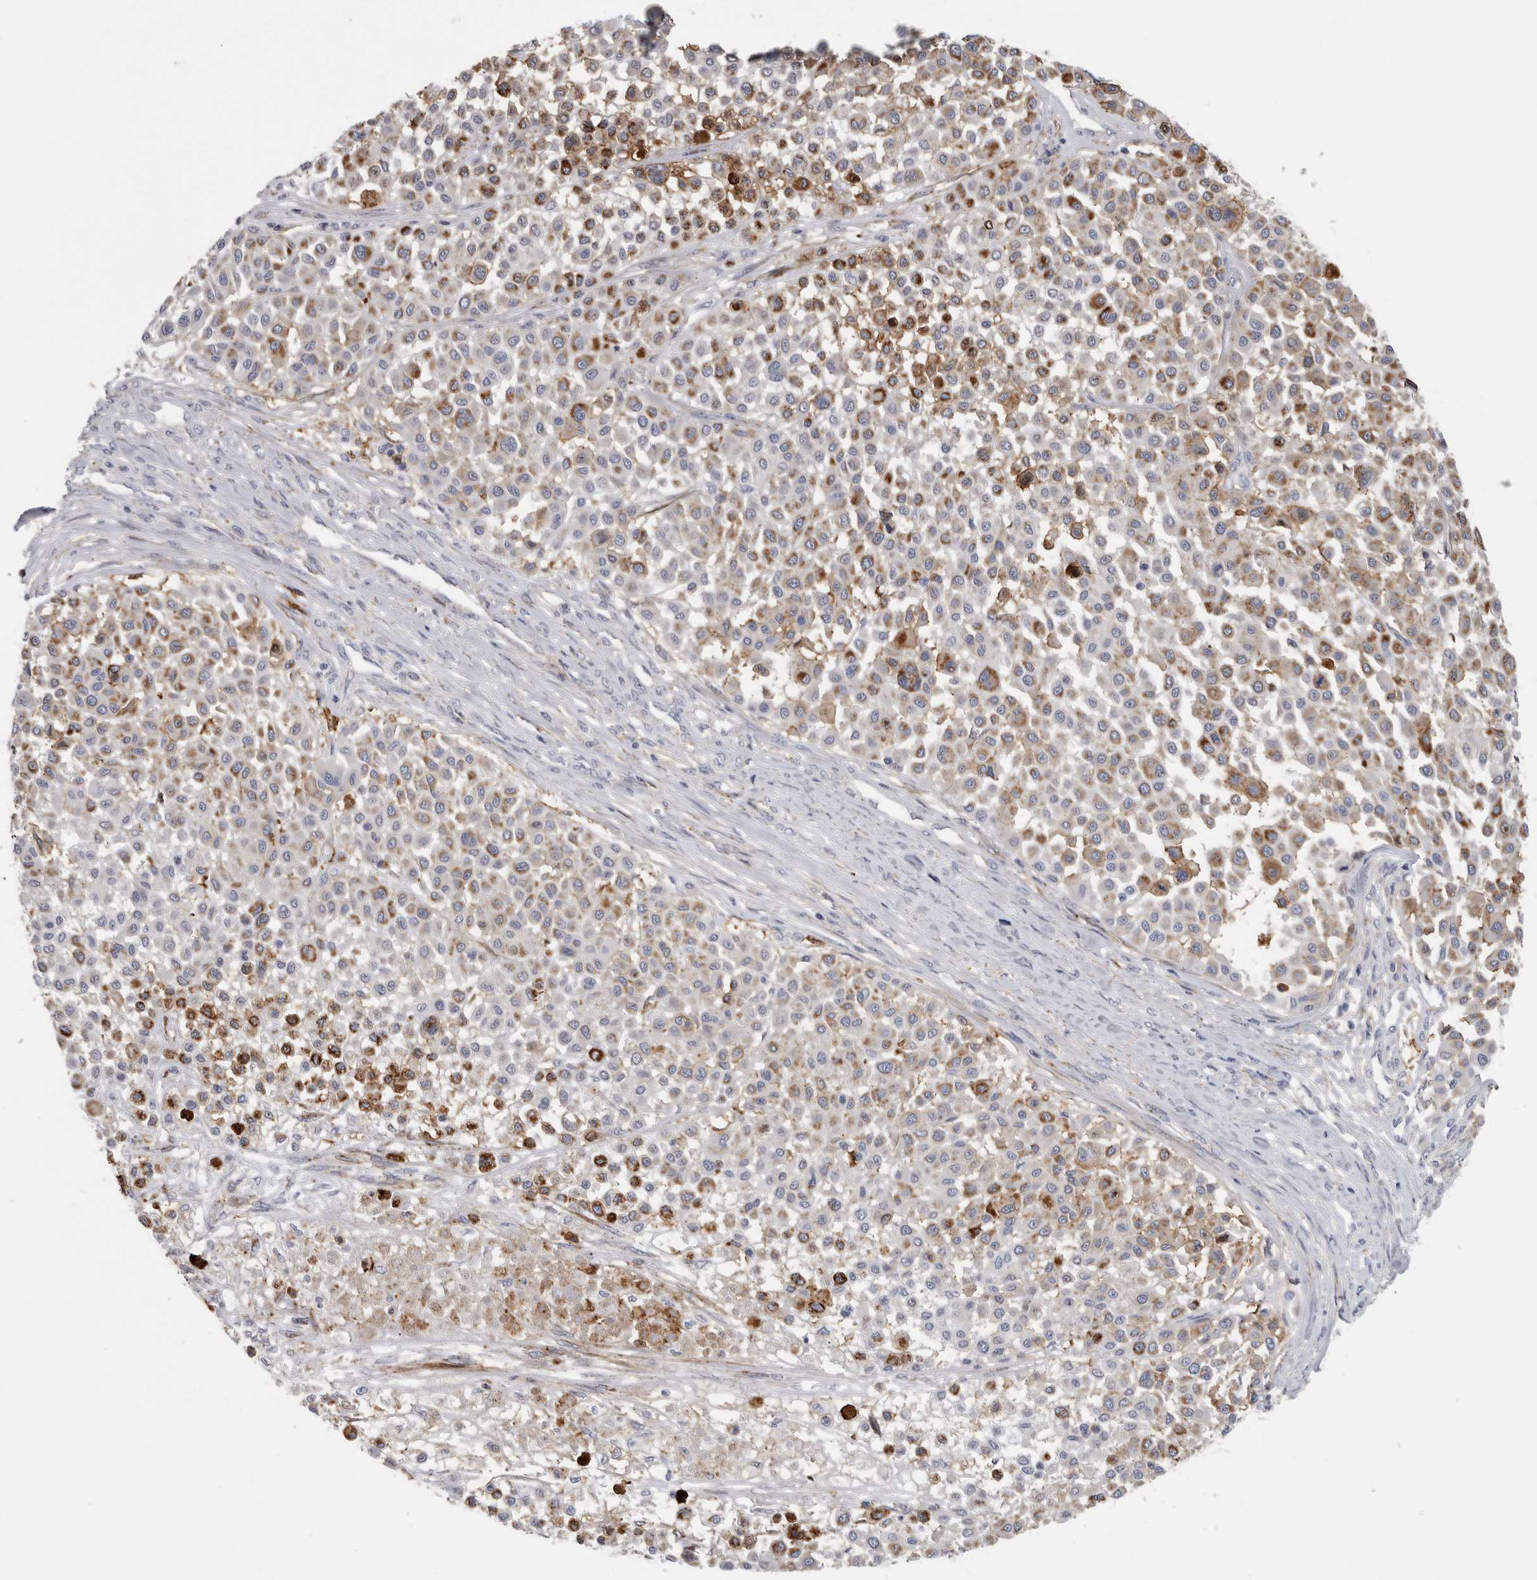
{"staining": {"intensity": "moderate", "quantity": "25%-75%", "location": "cytoplasmic/membranous"}, "tissue": "melanoma", "cell_type": "Tumor cells", "image_type": "cancer", "snomed": [{"axis": "morphology", "description": "Malignant melanoma, Metastatic site"}, {"axis": "topography", "description": "Soft tissue"}], "caption": "There is medium levels of moderate cytoplasmic/membranous staining in tumor cells of melanoma, as demonstrated by immunohistochemical staining (brown color).", "gene": "DNAJC24", "patient": {"sex": "male", "age": 41}}